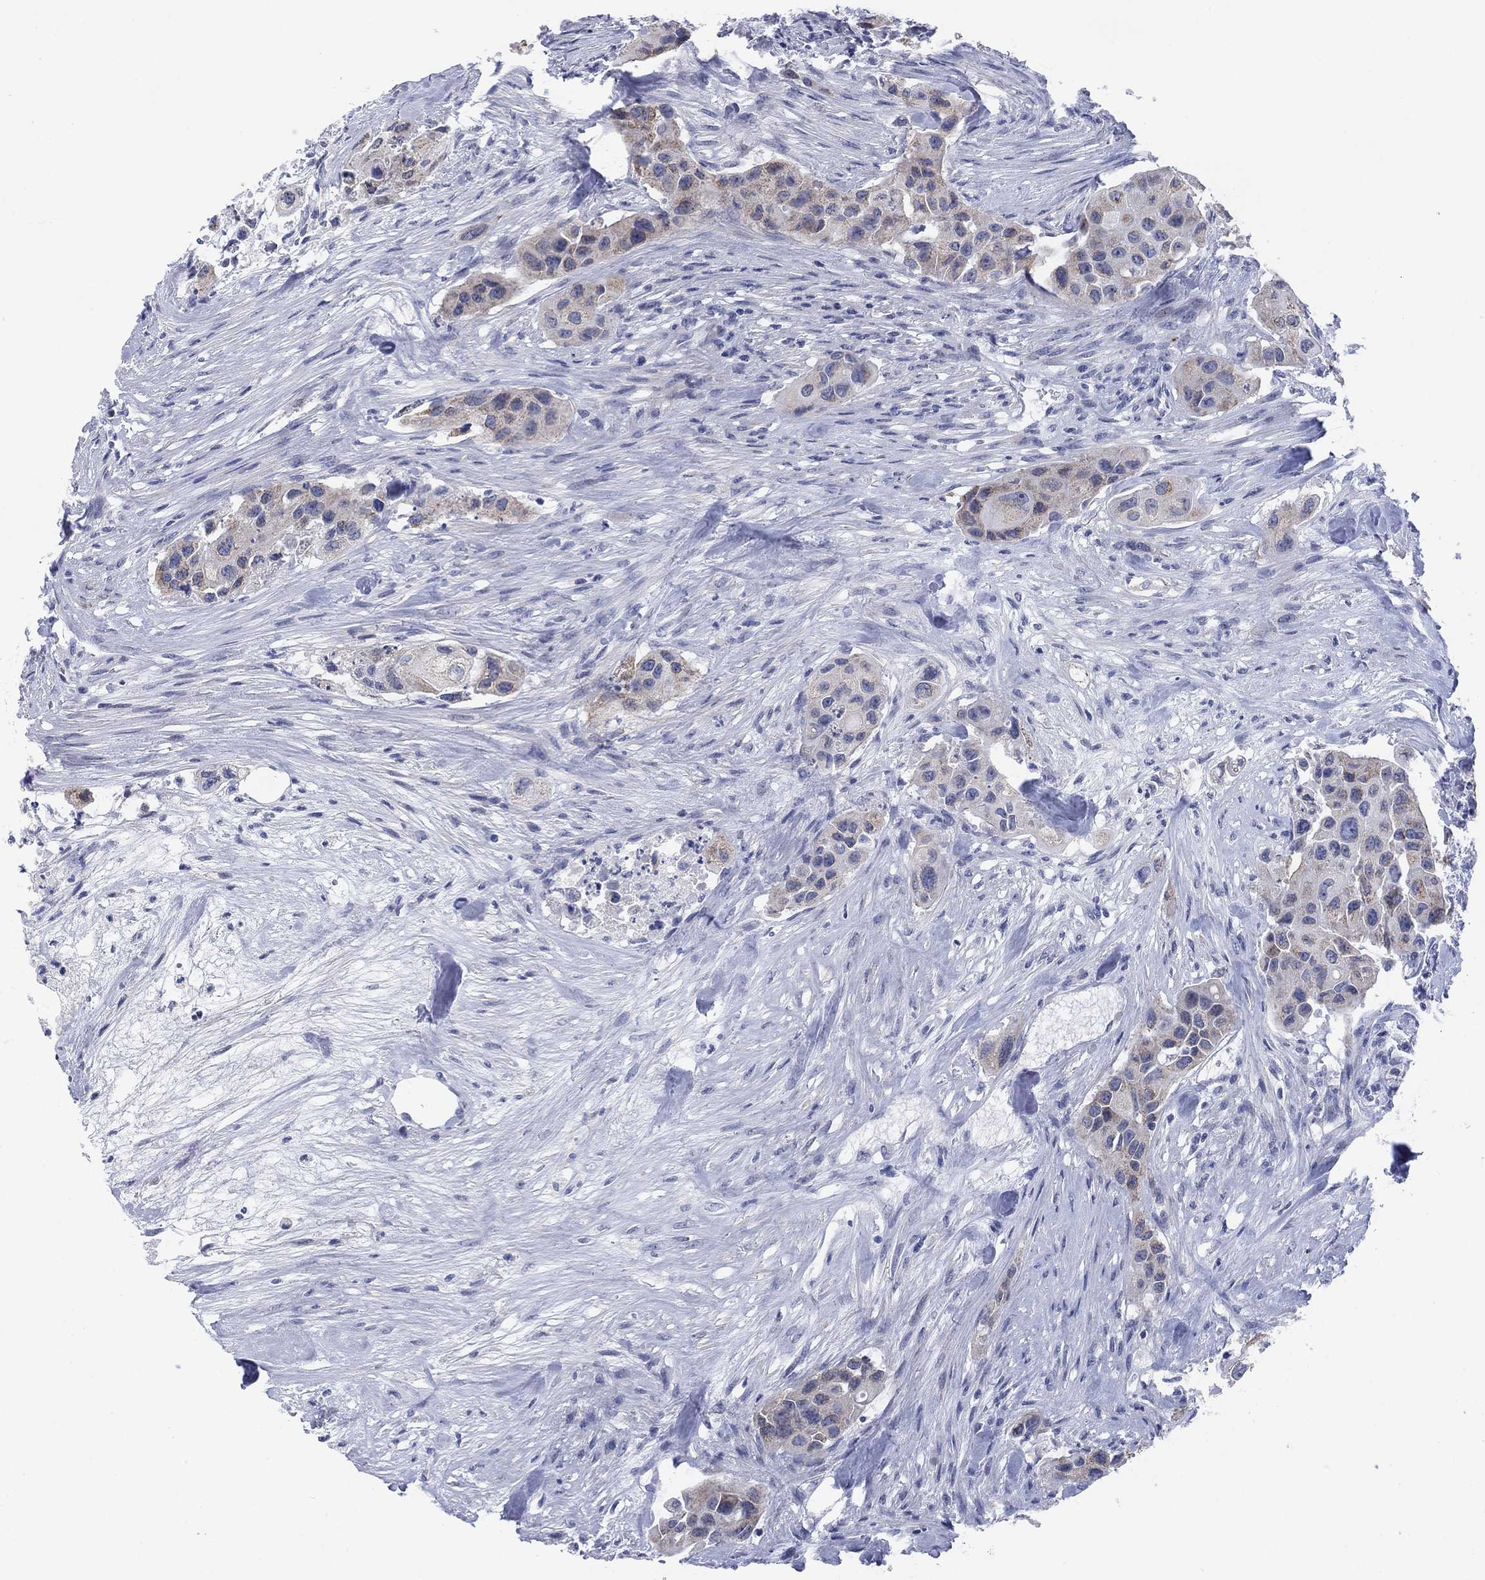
{"staining": {"intensity": "weak", "quantity": "<25%", "location": "cytoplasmic/membranous"}, "tissue": "urothelial cancer", "cell_type": "Tumor cells", "image_type": "cancer", "snomed": [{"axis": "morphology", "description": "Urothelial carcinoma, High grade"}, {"axis": "topography", "description": "Urinary bladder"}], "caption": "High power microscopy histopathology image of an immunohistochemistry (IHC) micrograph of urothelial cancer, revealing no significant staining in tumor cells. Brightfield microscopy of immunohistochemistry (IHC) stained with DAB (brown) and hematoxylin (blue), captured at high magnification.", "gene": "PRPH", "patient": {"sex": "female", "age": 73}}